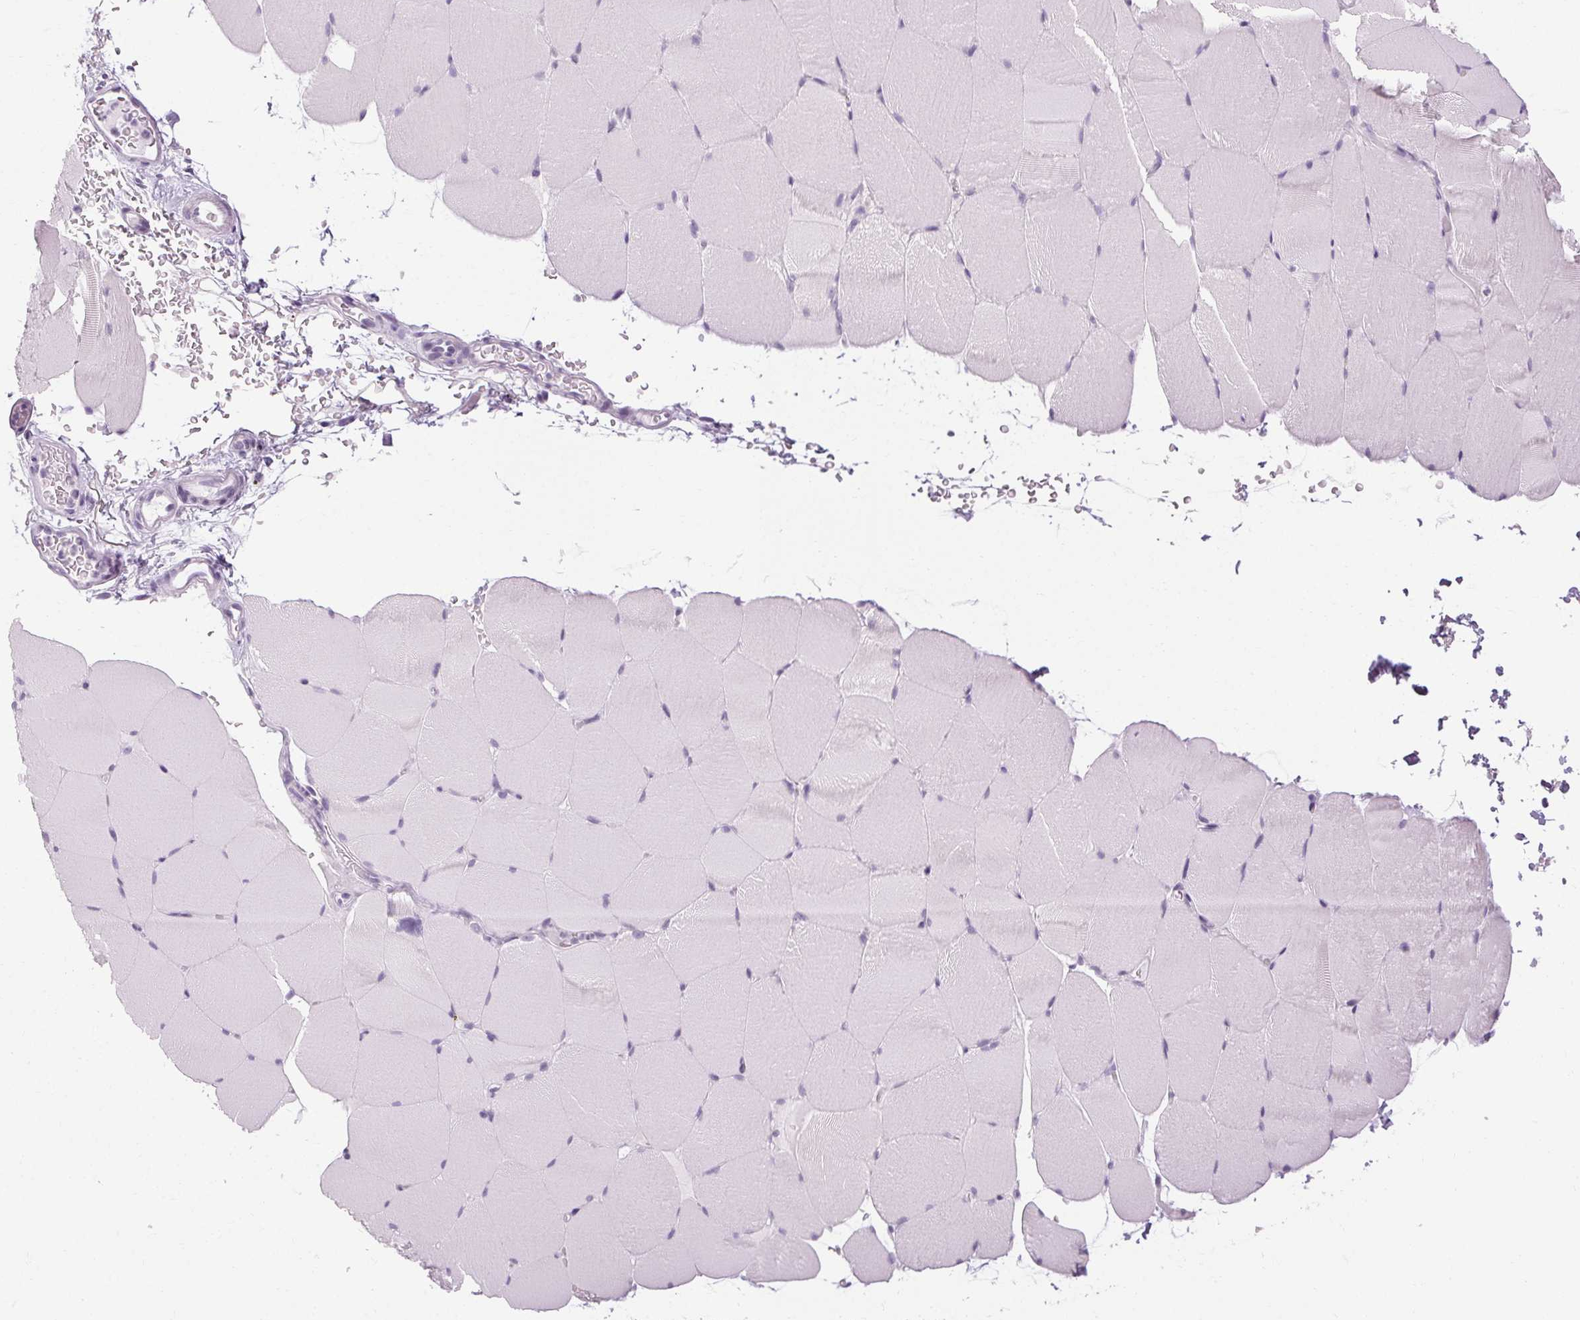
{"staining": {"intensity": "negative", "quantity": "none", "location": "none"}, "tissue": "skeletal muscle", "cell_type": "Myocytes", "image_type": "normal", "snomed": [{"axis": "morphology", "description": "Normal tissue, NOS"}, {"axis": "topography", "description": "Skeletal muscle"}], "caption": "DAB immunohistochemical staining of benign skeletal muscle displays no significant expression in myocytes. The staining was performed using DAB (3,3'-diaminobenzidine) to visualize the protein expression in brown, while the nuclei were stained in blue with hematoxylin (Magnification: 20x).", "gene": "POMC", "patient": {"sex": "female", "age": 37}}